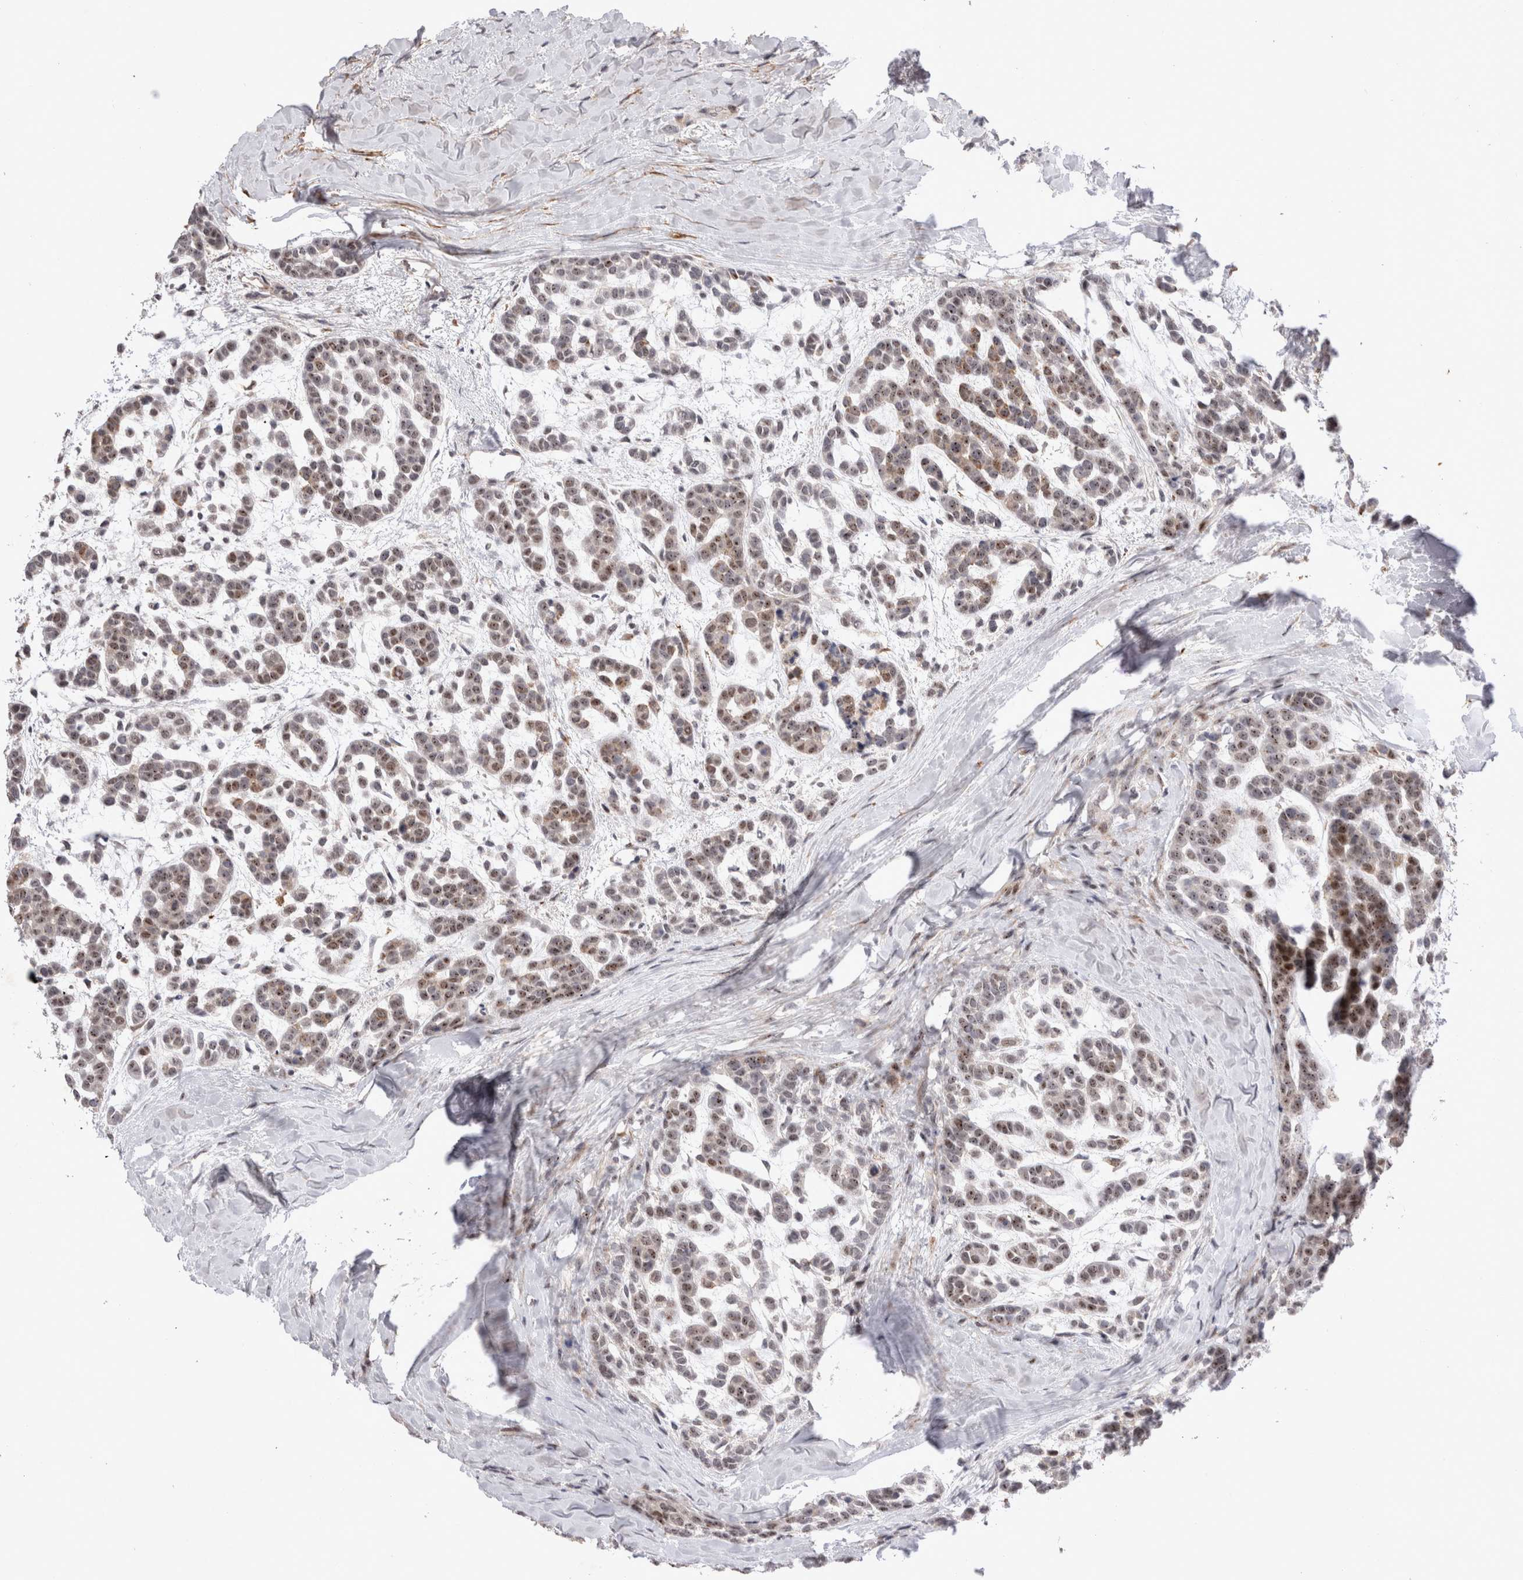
{"staining": {"intensity": "moderate", "quantity": "25%-75%", "location": "nuclear"}, "tissue": "head and neck cancer", "cell_type": "Tumor cells", "image_type": "cancer", "snomed": [{"axis": "morphology", "description": "Adenocarcinoma, NOS"}, {"axis": "morphology", "description": "Adenoma, NOS"}, {"axis": "topography", "description": "Head-Neck"}], "caption": "A micrograph of head and neck cancer stained for a protein reveals moderate nuclear brown staining in tumor cells.", "gene": "STK11", "patient": {"sex": "female", "age": 55}}